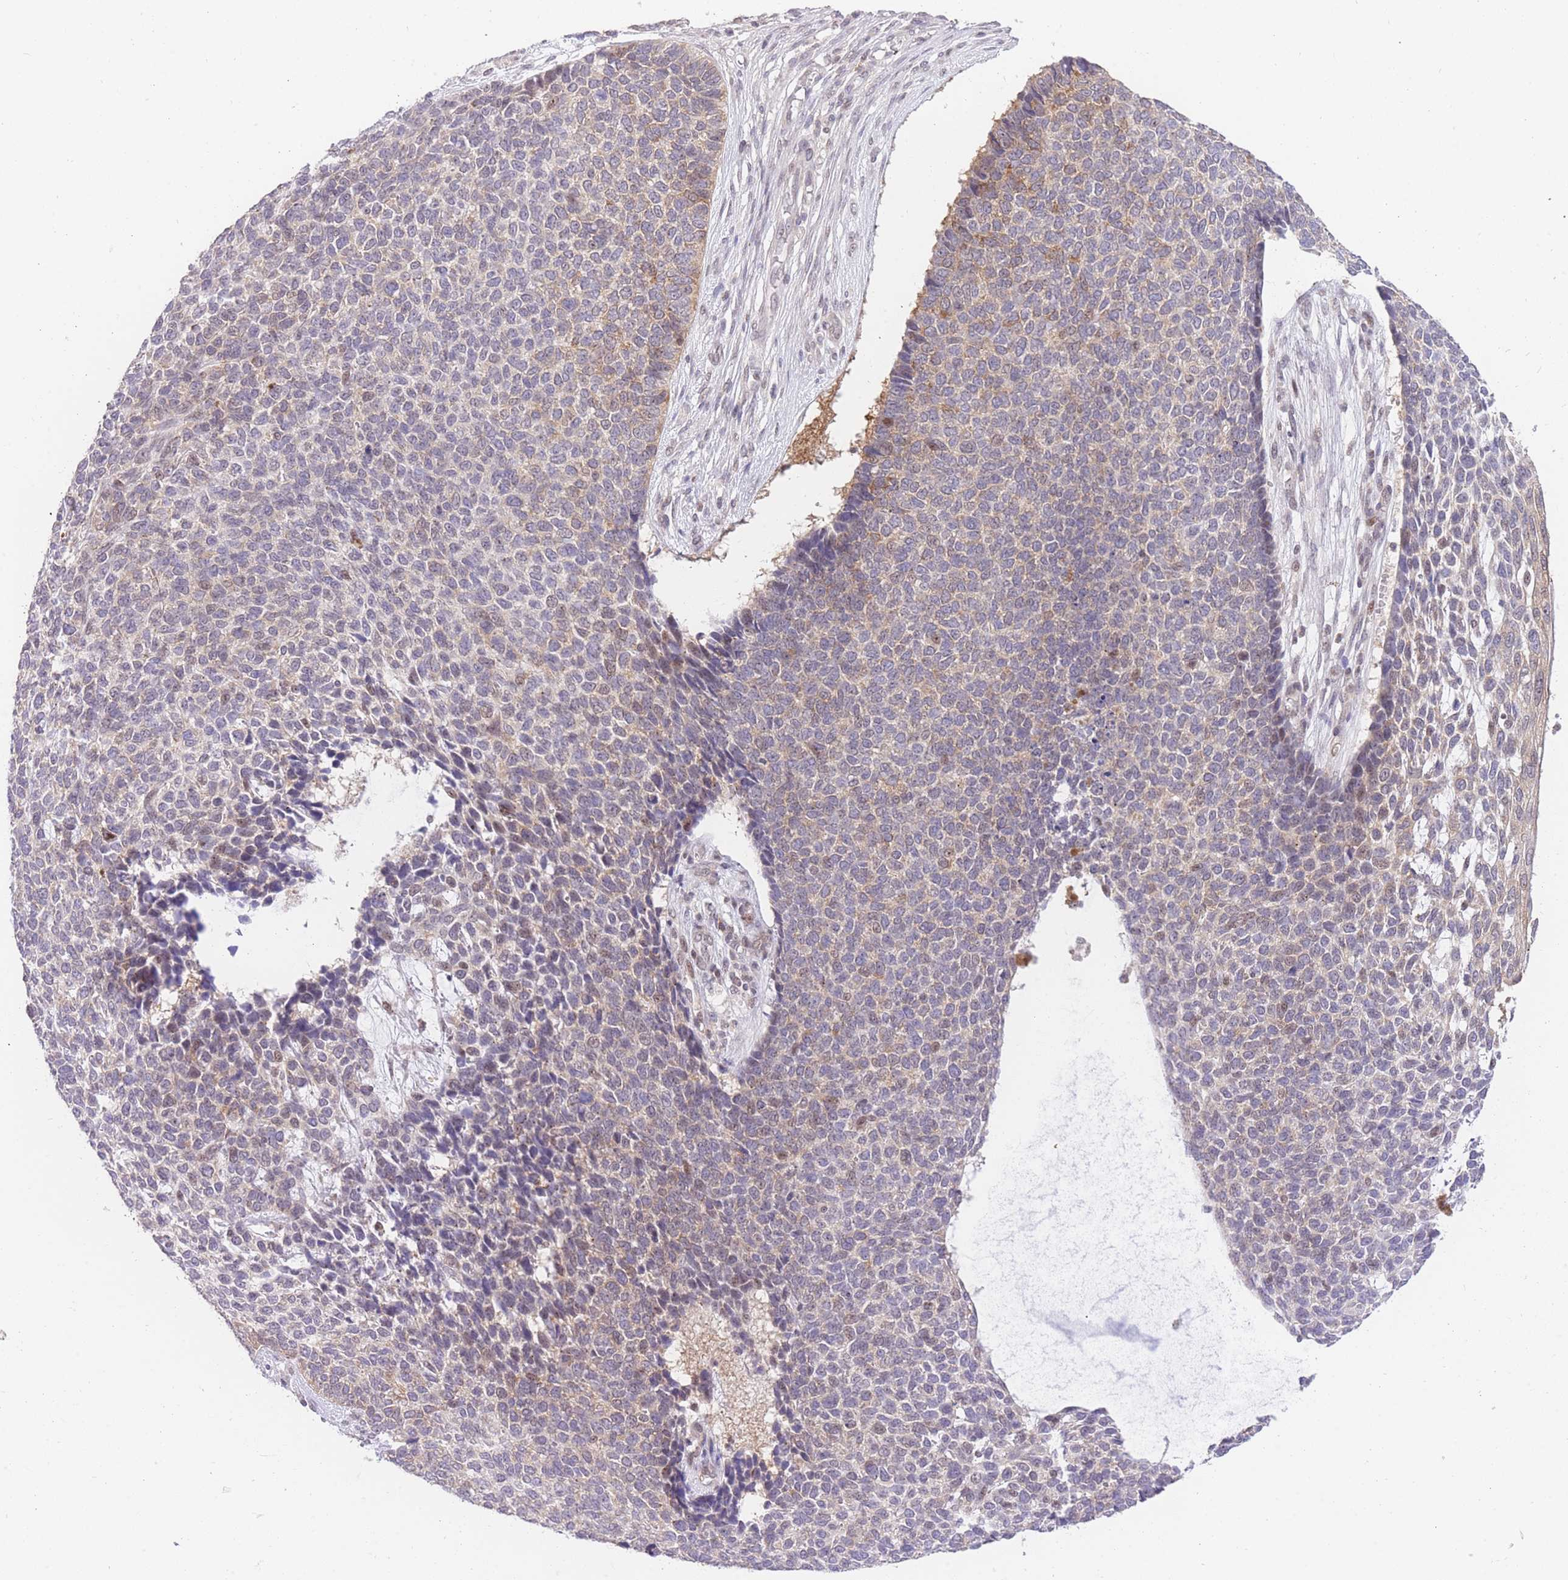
{"staining": {"intensity": "weak", "quantity": "<25%", "location": "cytoplasmic/membranous"}, "tissue": "skin cancer", "cell_type": "Tumor cells", "image_type": "cancer", "snomed": [{"axis": "morphology", "description": "Basal cell carcinoma"}, {"axis": "topography", "description": "Skin"}], "caption": "Photomicrograph shows no significant protein expression in tumor cells of skin cancer. (DAB IHC visualized using brightfield microscopy, high magnification).", "gene": "STK39", "patient": {"sex": "female", "age": 84}}